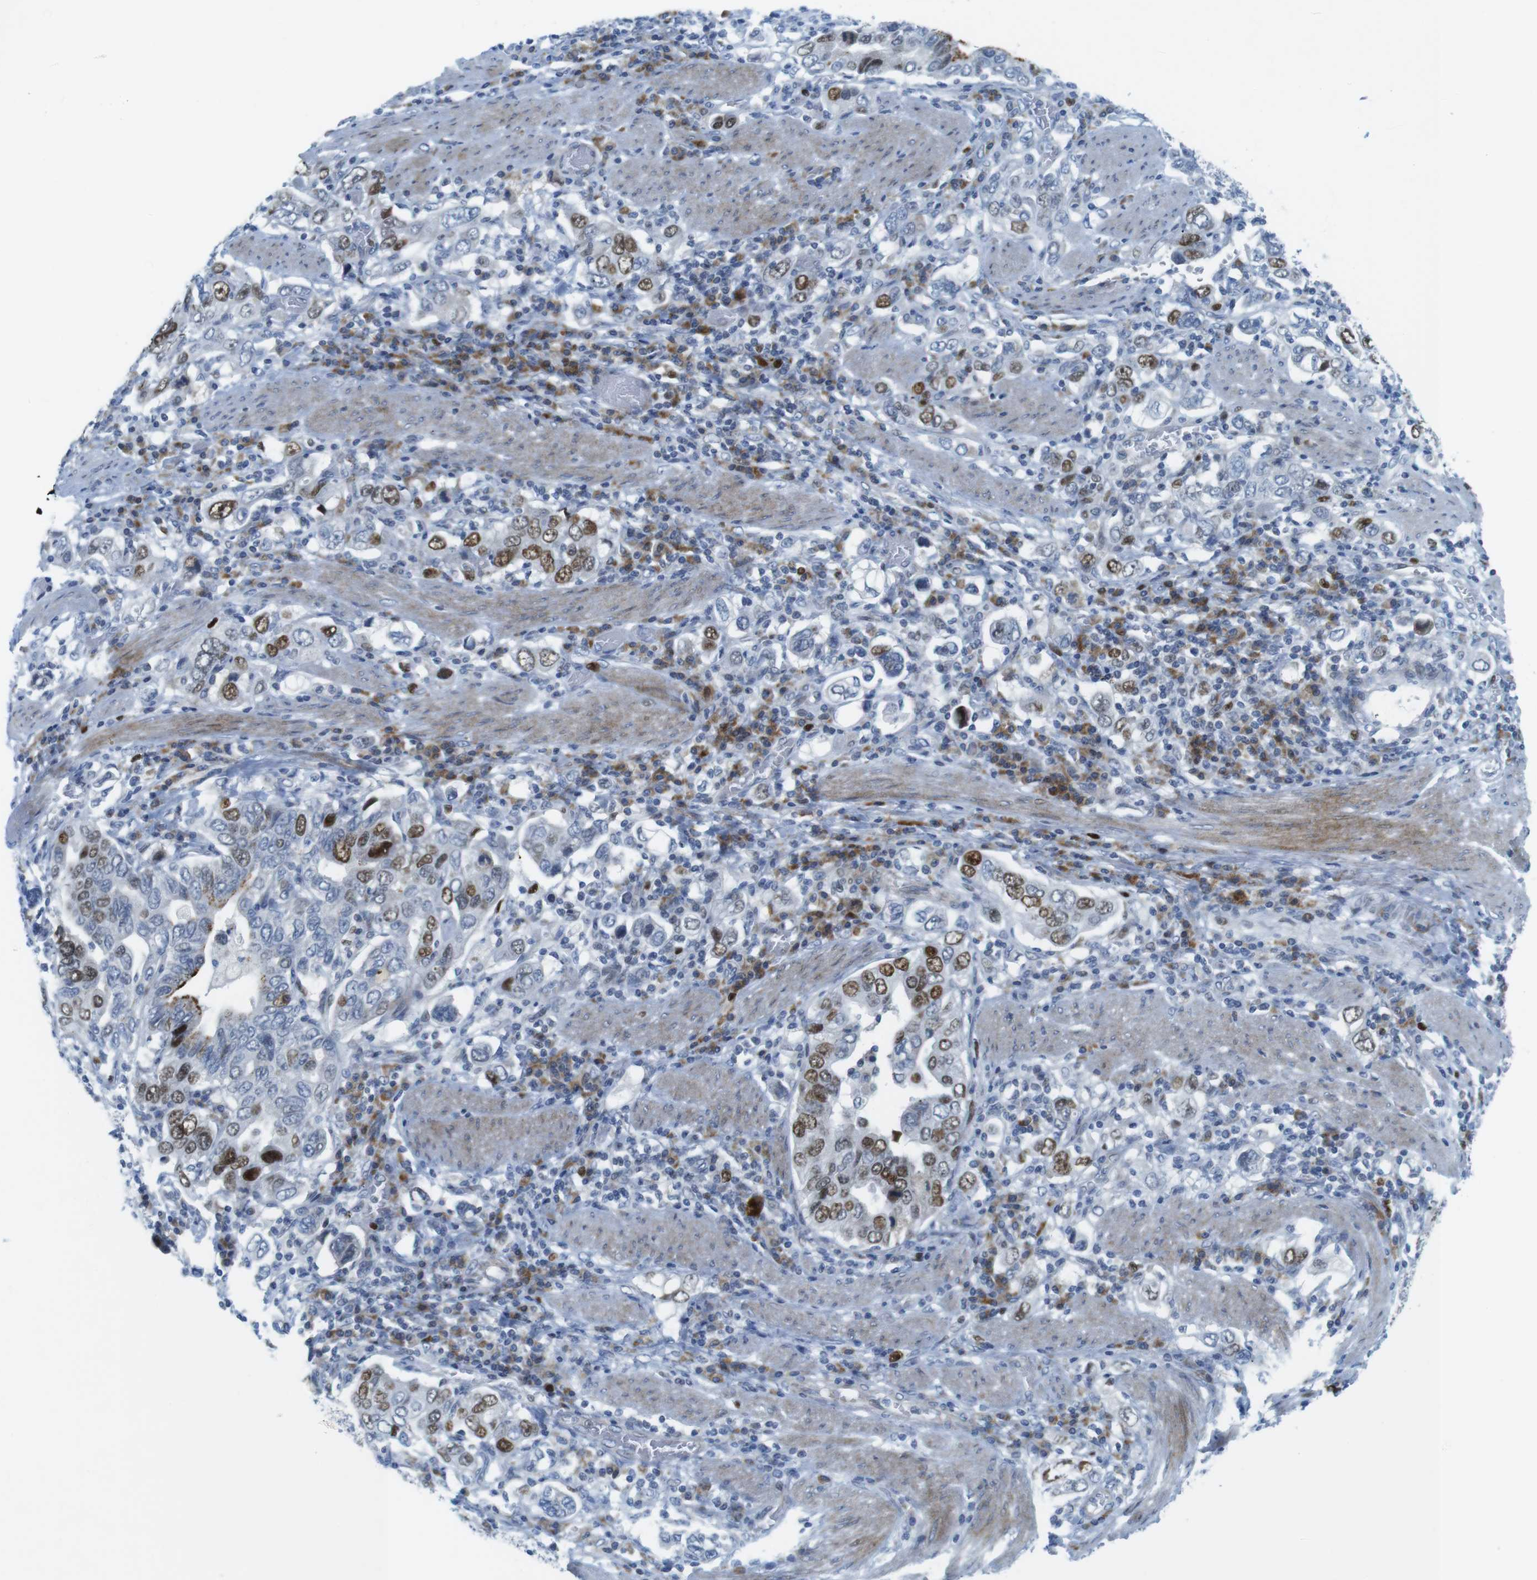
{"staining": {"intensity": "moderate", "quantity": "25%-75%", "location": "nuclear"}, "tissue": "stomach cancer", "cell_type": "Tumor cells", "image_type": "cancer", "snomed": [{"axis": "morphology", "description": "Adenocarcinoma, NOS"}, {"axis": "topography", "description": "Stomach, upper"}], "caption": "Approximately 25%-75% of tumor cells in stomach adenocarcinoma reveal moderate nuclear protein staining as visualized by brown immunohistochemical staining.", "gene": "CHAF1A", "patient": {"sex": "male", "age": 62}}